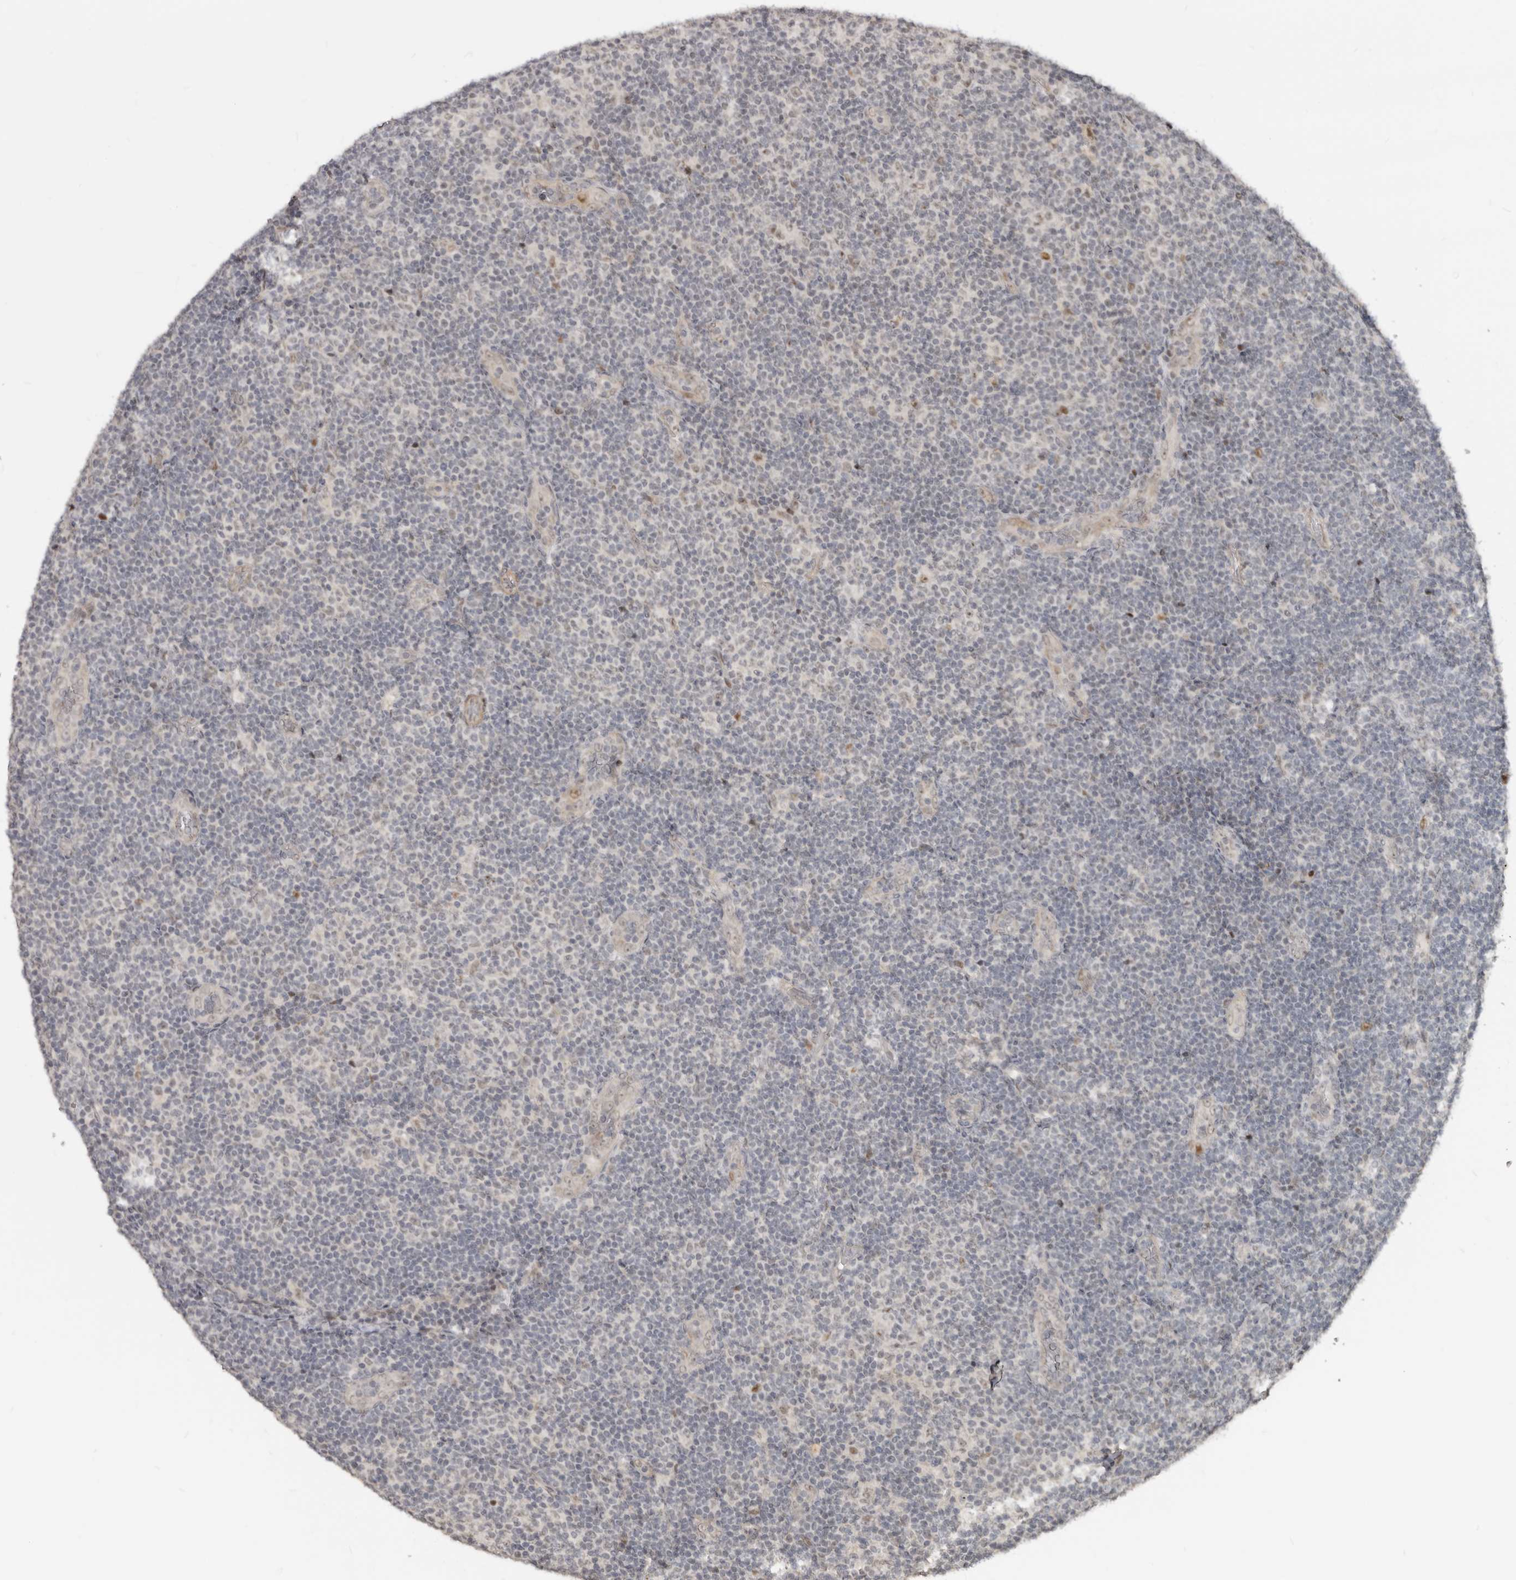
{"staining": {"intensity": "weak", "quantity": "<25%", "location": "nuclear"}, "tissue": "lymphoma", "cell_type": "Tumor cells", "image_type": "cancer", "snomed": [{"axis": "morphology", "description": "Malignant lymphoma, non-Hodgkin's type, Low grade"}, {"axis": "topography", "description": "Lymph node"}], "caption": "This is a histopathology image of IHC staining of lymphoma, which shows no expression in tumor cells.", "gene": "GPBP1L1", "patient": {"sex": "male", "age": 83}}